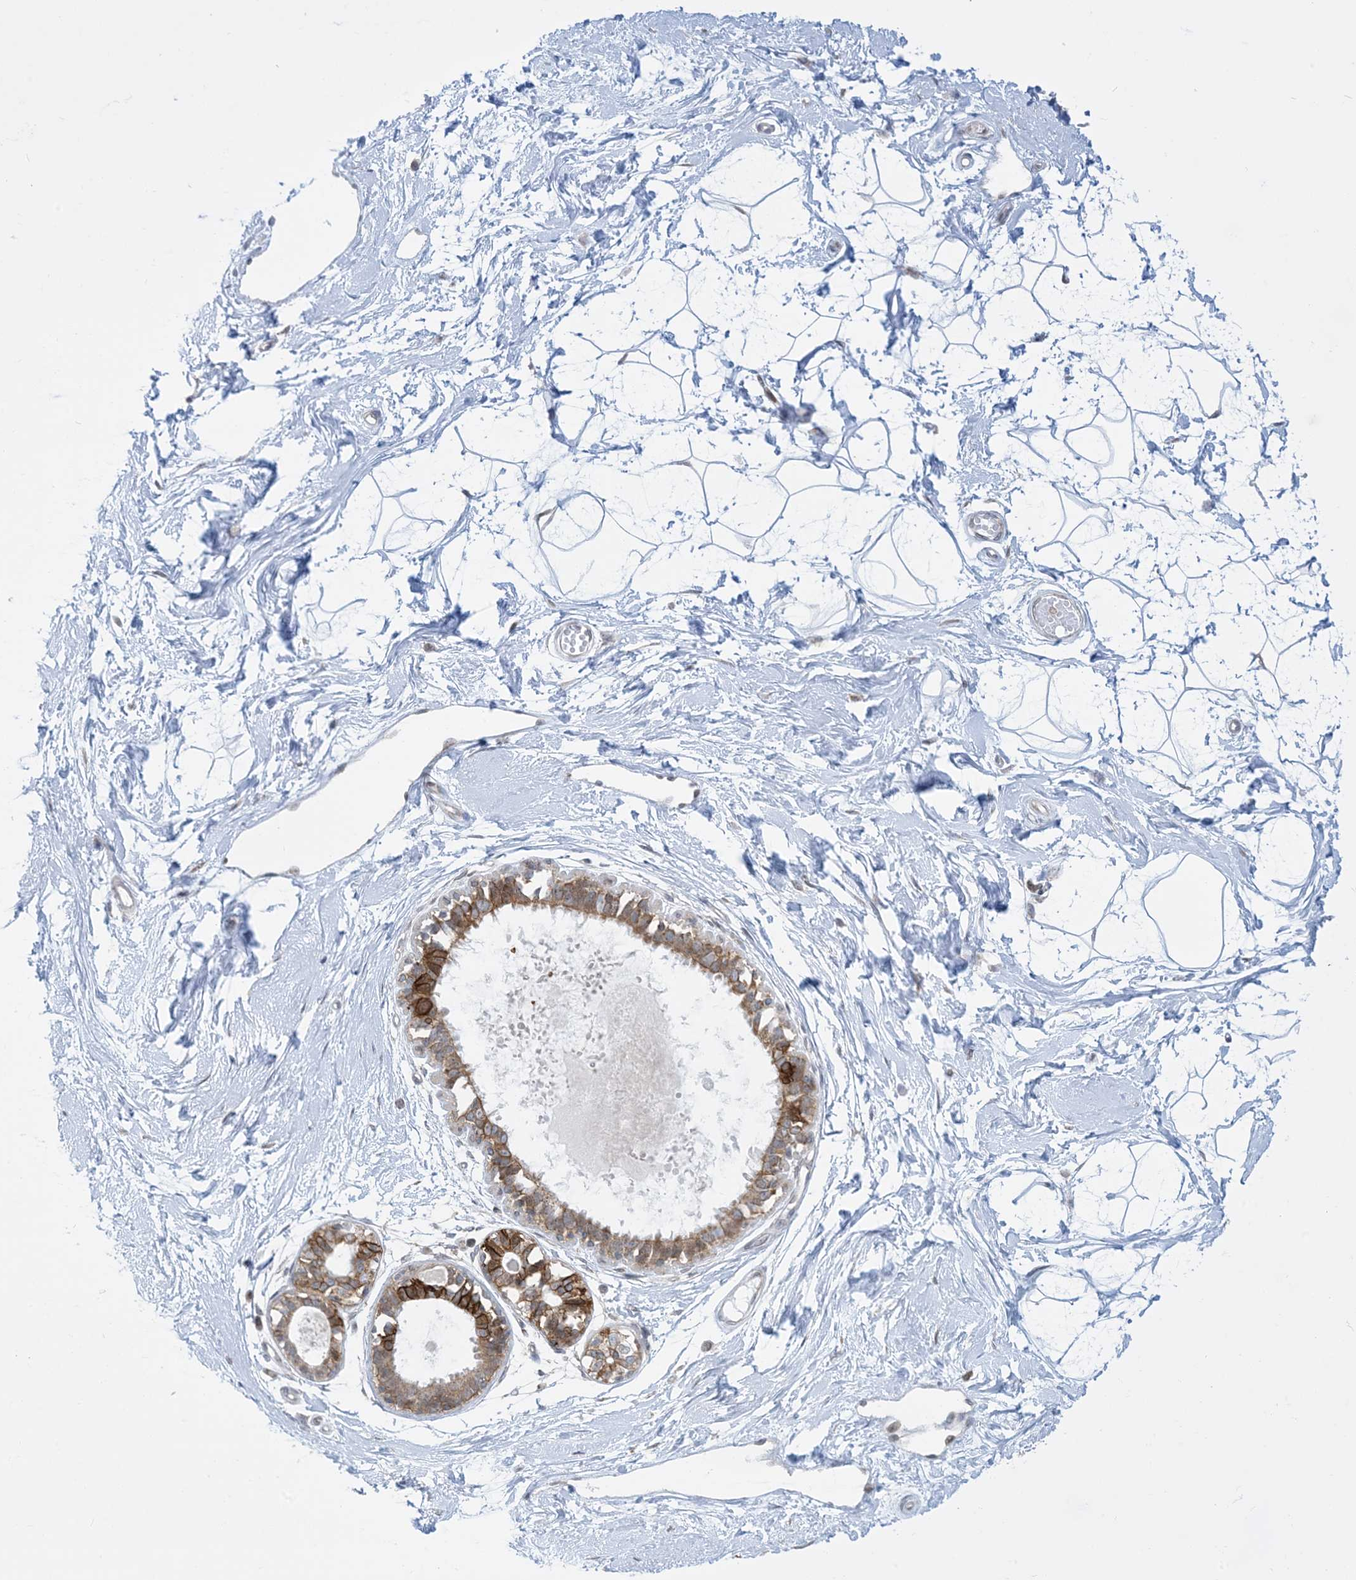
{"staining": {"intensity": "negative", "quantity": "none", "location": "none"}, "tissue": "breast", "cell_type": "Adipocytes", "image_type": "normal", "snomed": [{"axis": "morphology", "description": "Normal tissue, NOS"}, {"axis": "topography", "description": "Breast"}], "caption": "High power microscopy micrograph of an immunohistochemistry photomicrograph of benign breast, revealing no significant expression in adipocytes.", "gene": "CASP4", "patient": {"sex": "female", "age": 45}}